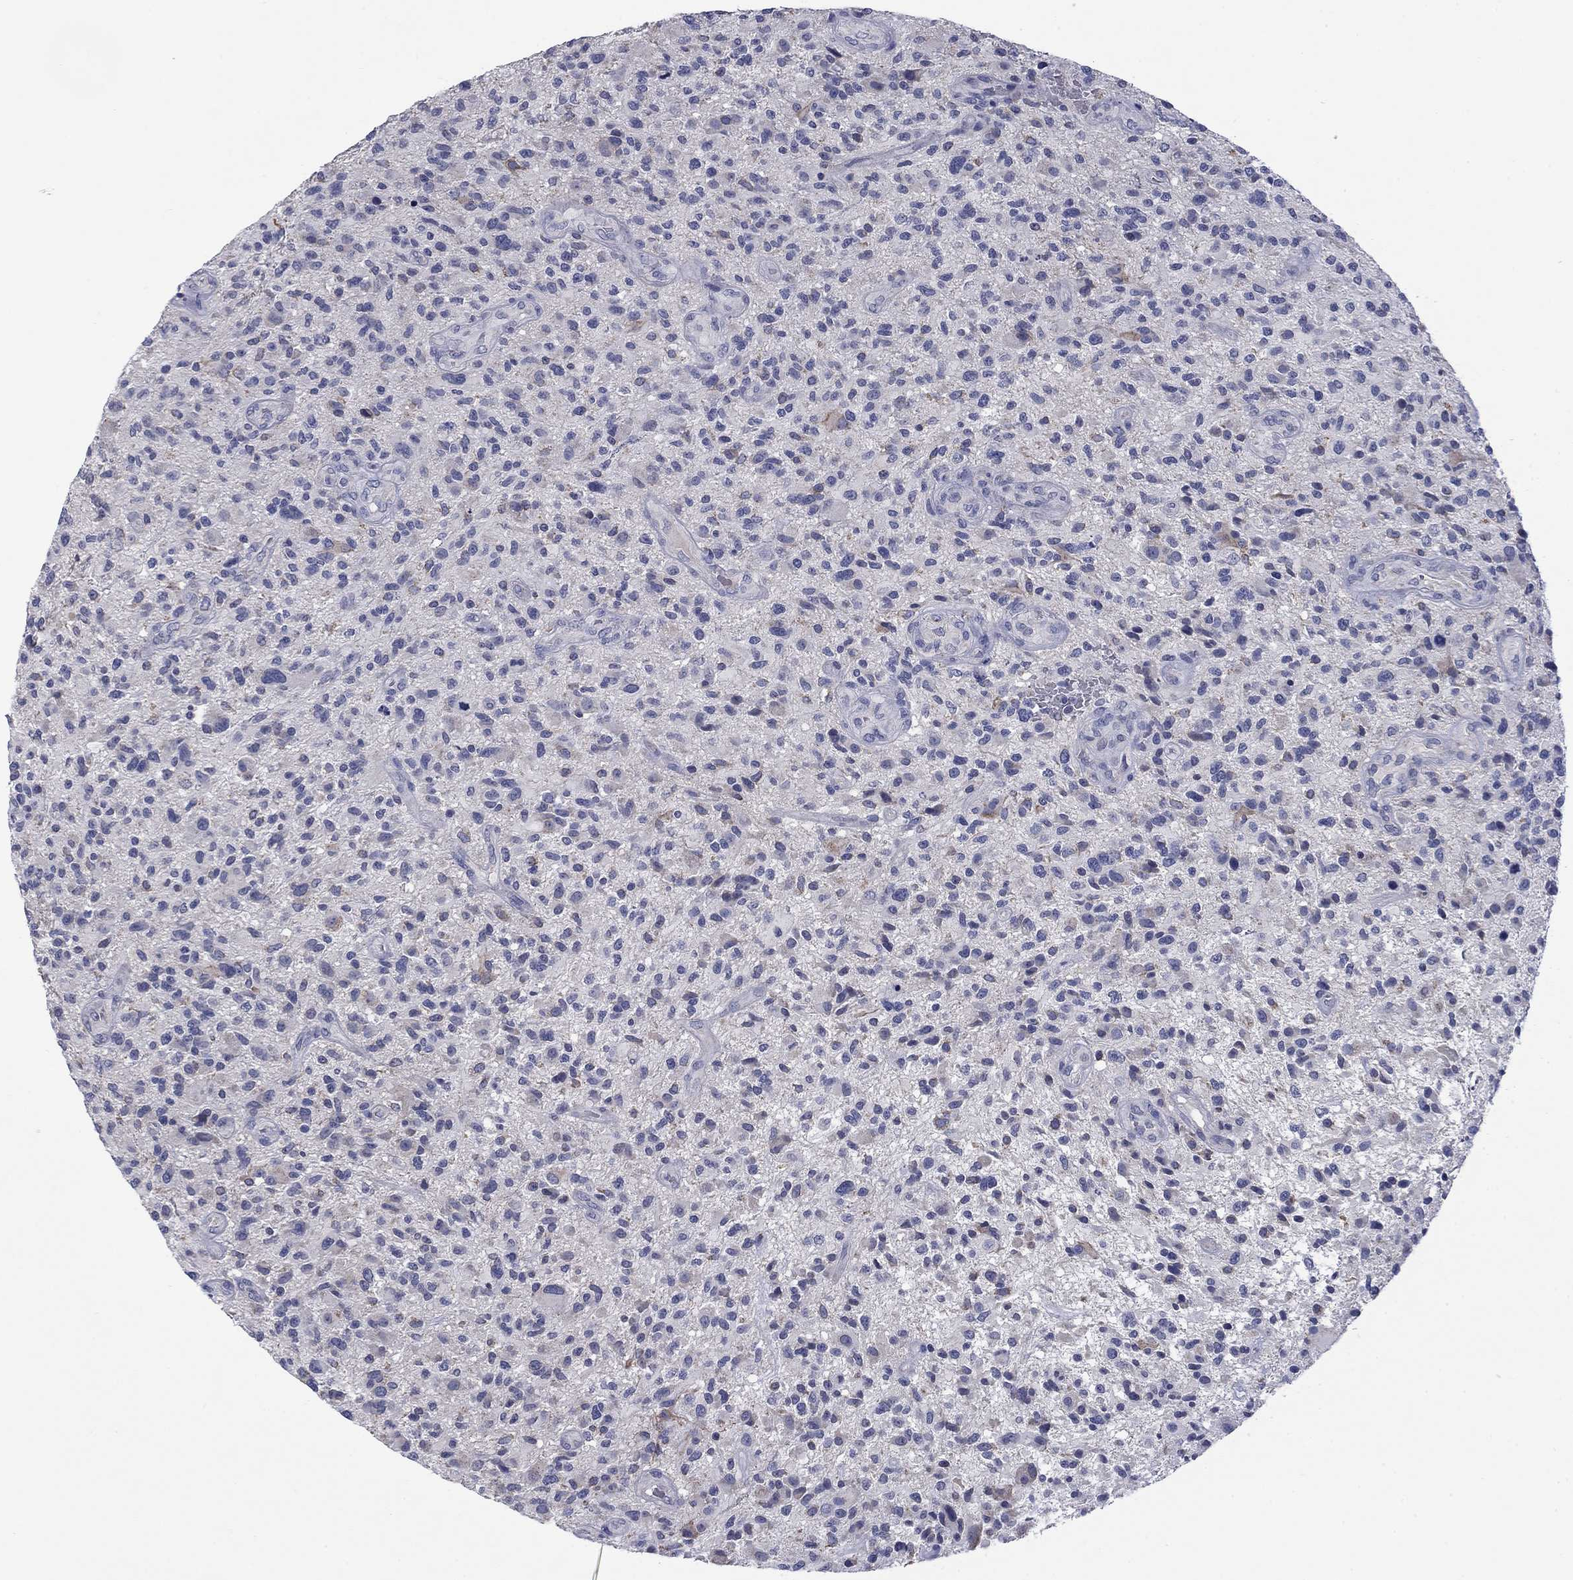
{"staining": {"intensity": "negative", "quantity": "none", "location": "none"}, "tissue": "glioma", "cell_type": "Tumor cells", "image_type": "cancer", "snomed": [{"axis": "morphology", "description": "Glioma, malignant, High grade"}, {"axis": "topography", "description": "Brain"}], "caption": "Tumor cells are negative for protein expression in human high-grade glioma (malignant). (Stains: DAB IHC with hematoxylin counter stain, Microscopy: brightfield microscopy at high magnification).", "gene": "FRK", "patient": {"sex": "male", "age": 47}}